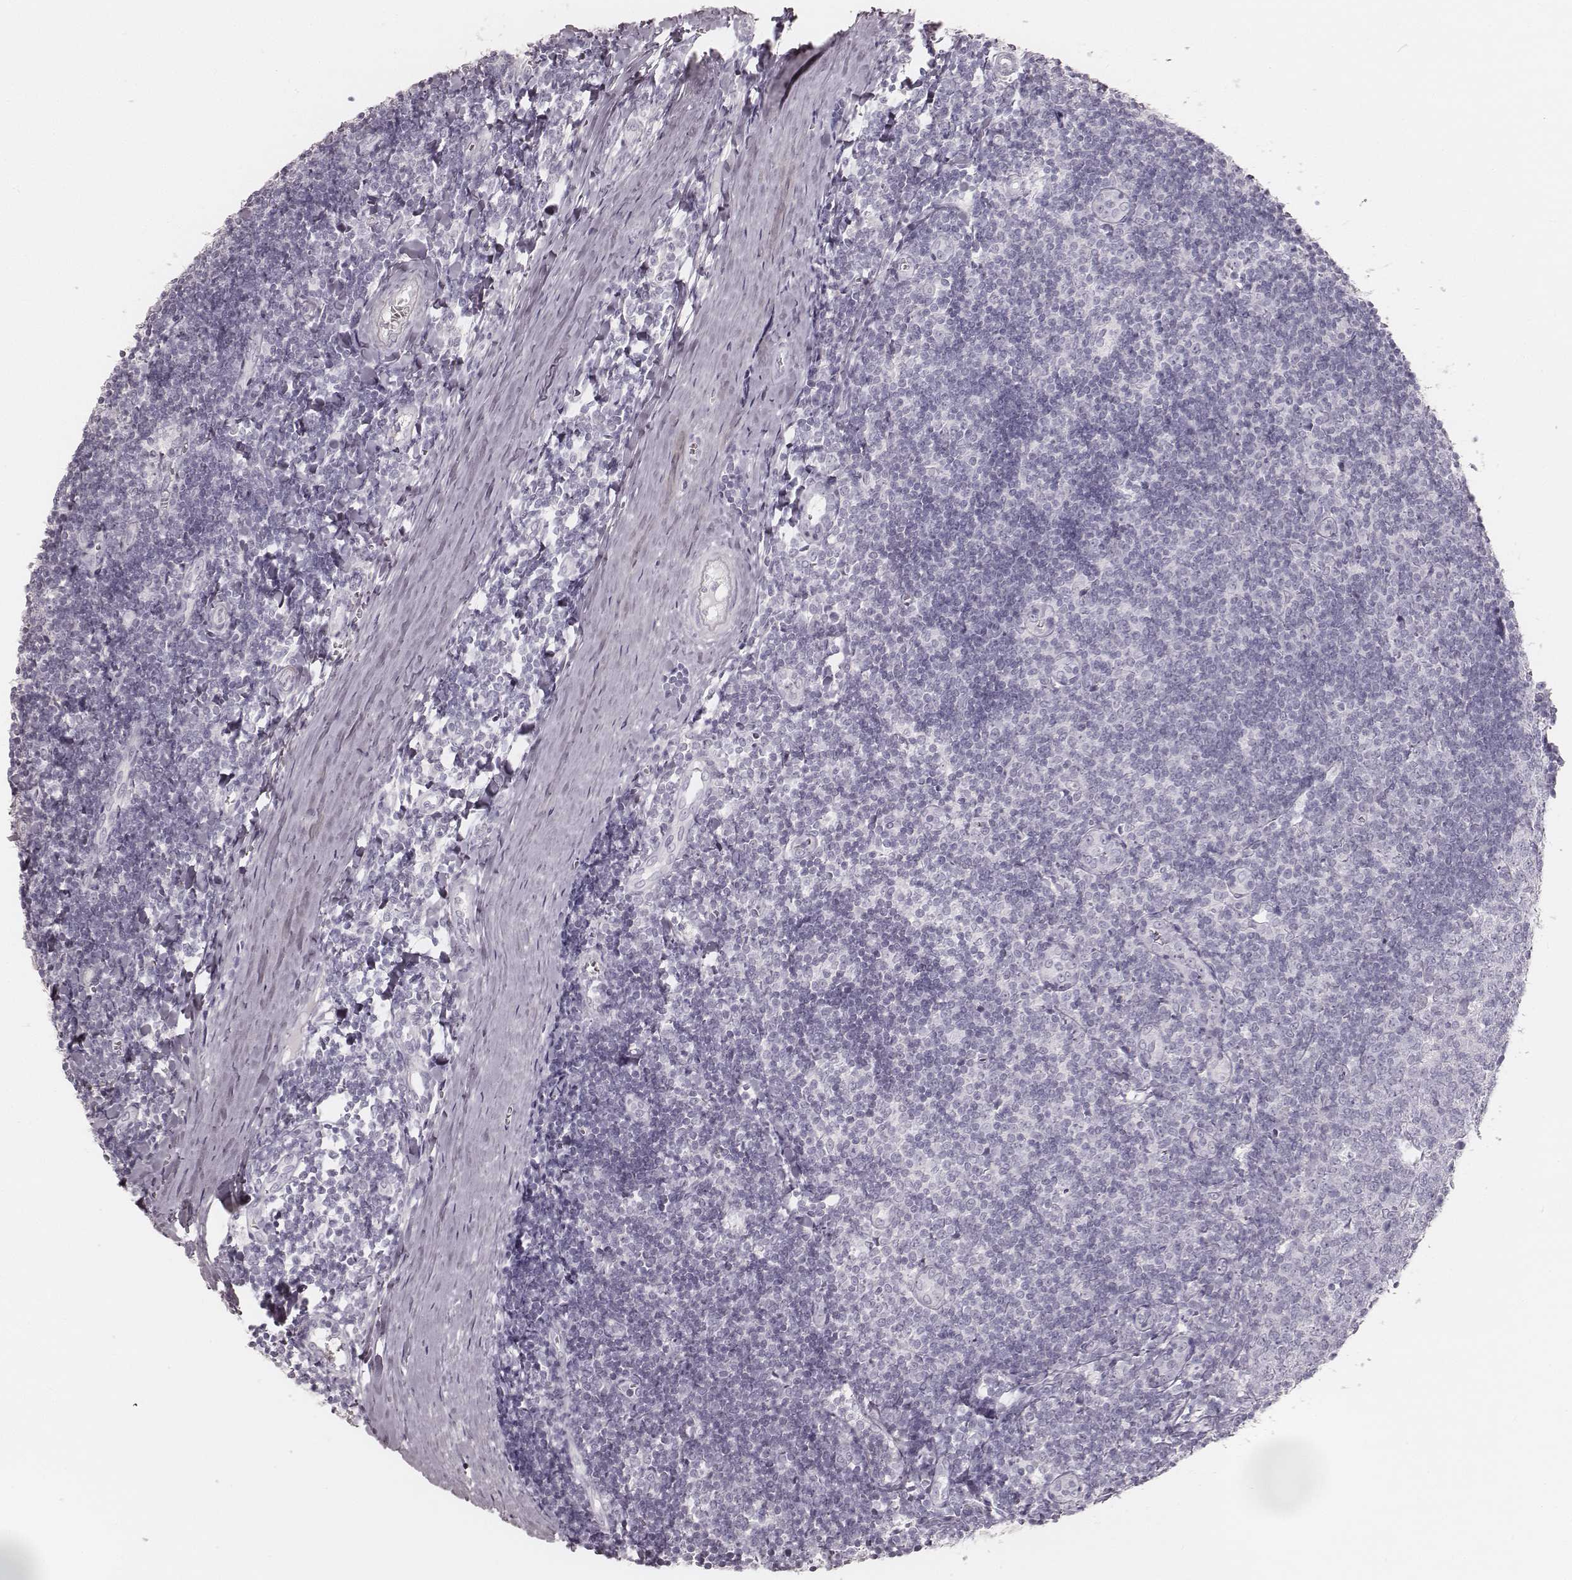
{"staining": {"intensity": "negative", "quantity": "none", "location": "none"}, "tissue": "tonsil", "cell_type": "Germinal center cells", "image_type": "normal", "snomed": [{"axis": "morphology", "description": "Normal tissue, NOS"}, {"axis": "topography", "description": "Tonsil"}], "caption": "This micrograph is of benign tonsil stained with IHC to label a protein in brown with the nuclei are counter-stained blue. There is no staining in germinal center cells. Brightfield microscopy of IHC stained with DAB (3,3'-diaminobenzidine) (brown) and hematoxylin (blue), captured at high magnification.", "gene": "KRT82", "patient": {"sex": "female", "age": 12}}